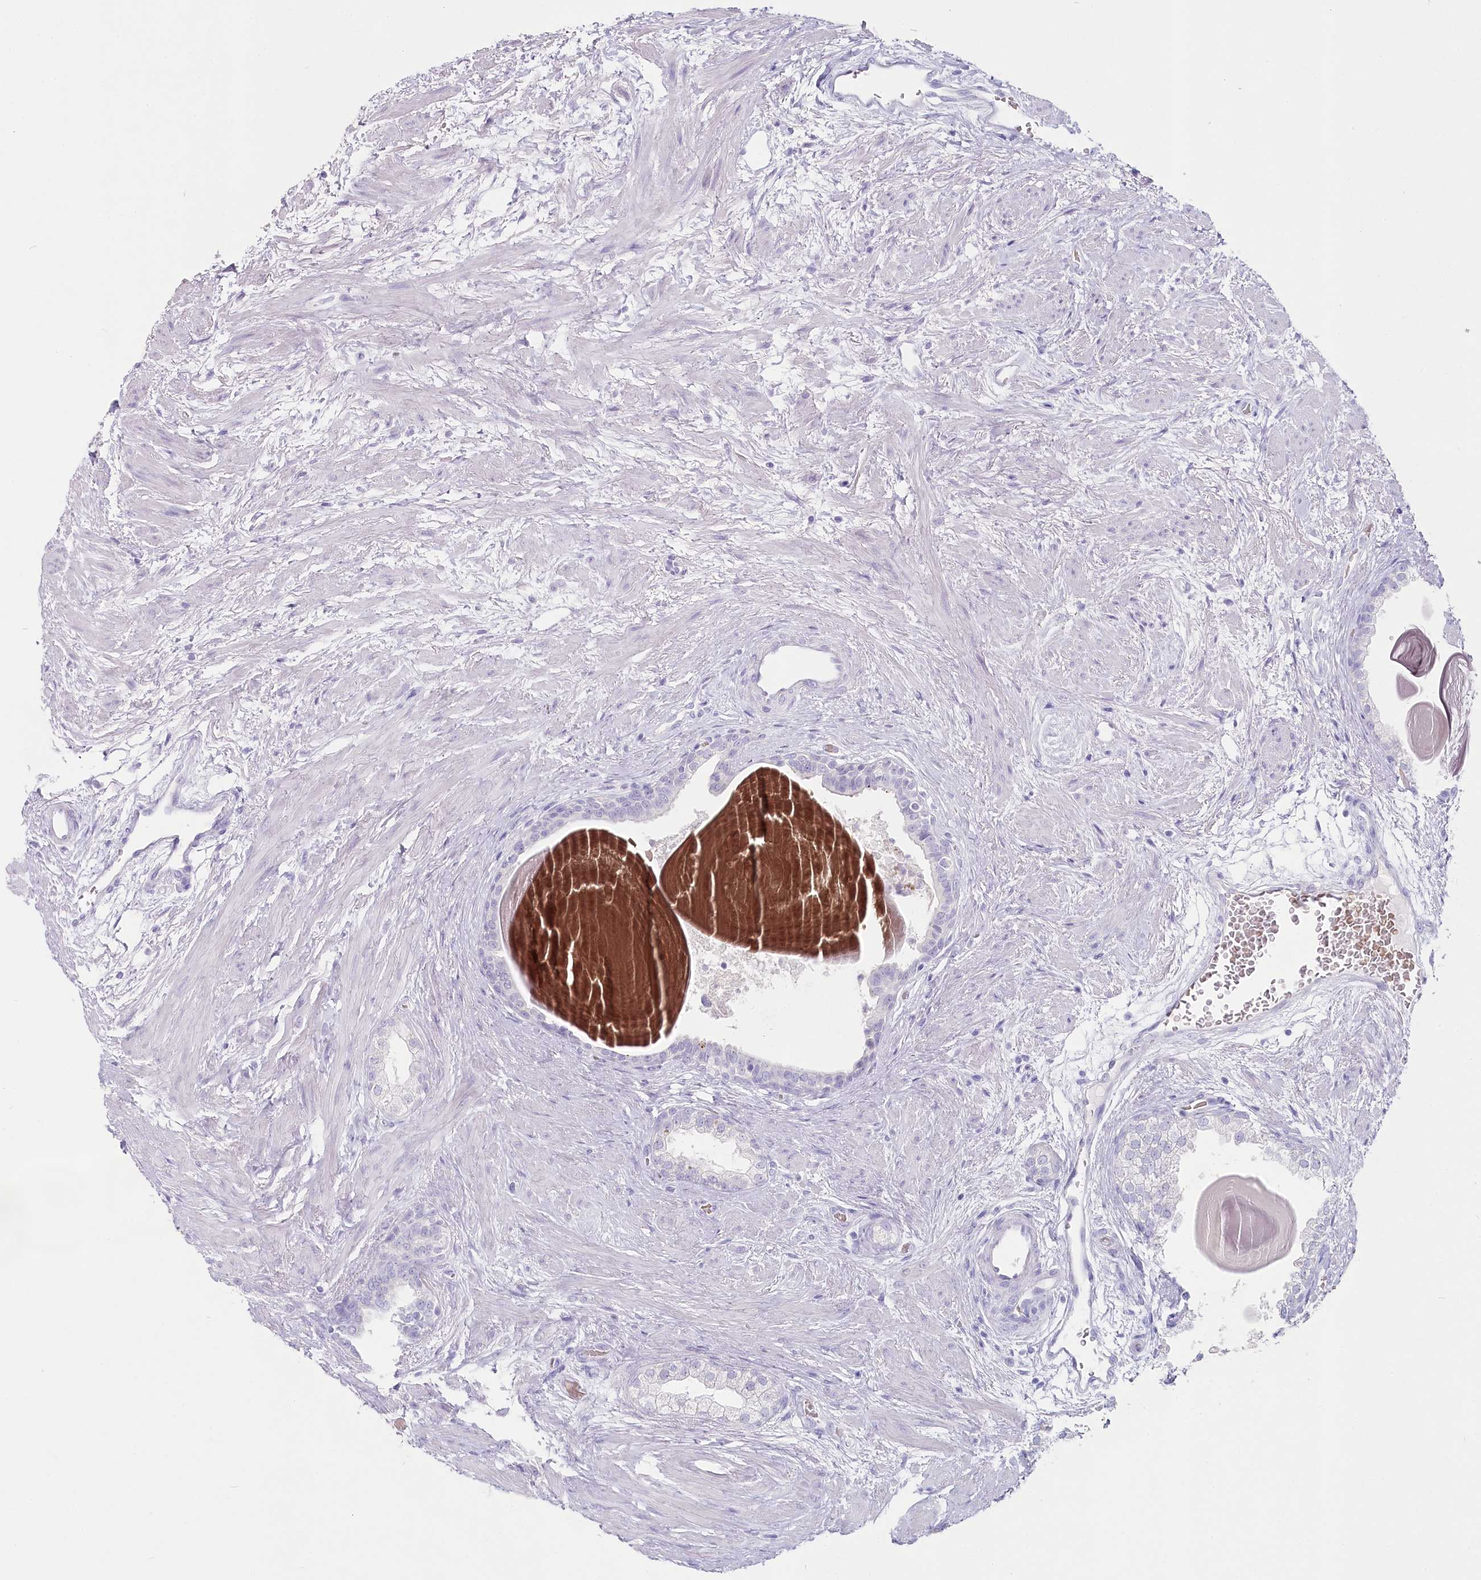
{"staining": {"intensity": "negative", "quantity": "none", "location": "none"}, "tissue": "prostate", "cell_type": "Glandular cells", "image_type": "normal", "snomed": [{"axis": "morphology", "description": "Normal tissue, NOS"}, {"axis": "topography", "description": "Prostate"}], "caption": "The image shows no significant expression in glandular cells of prostate.", "gene": "IFIT5", "patient": {"sex": "male", "age": 48}}